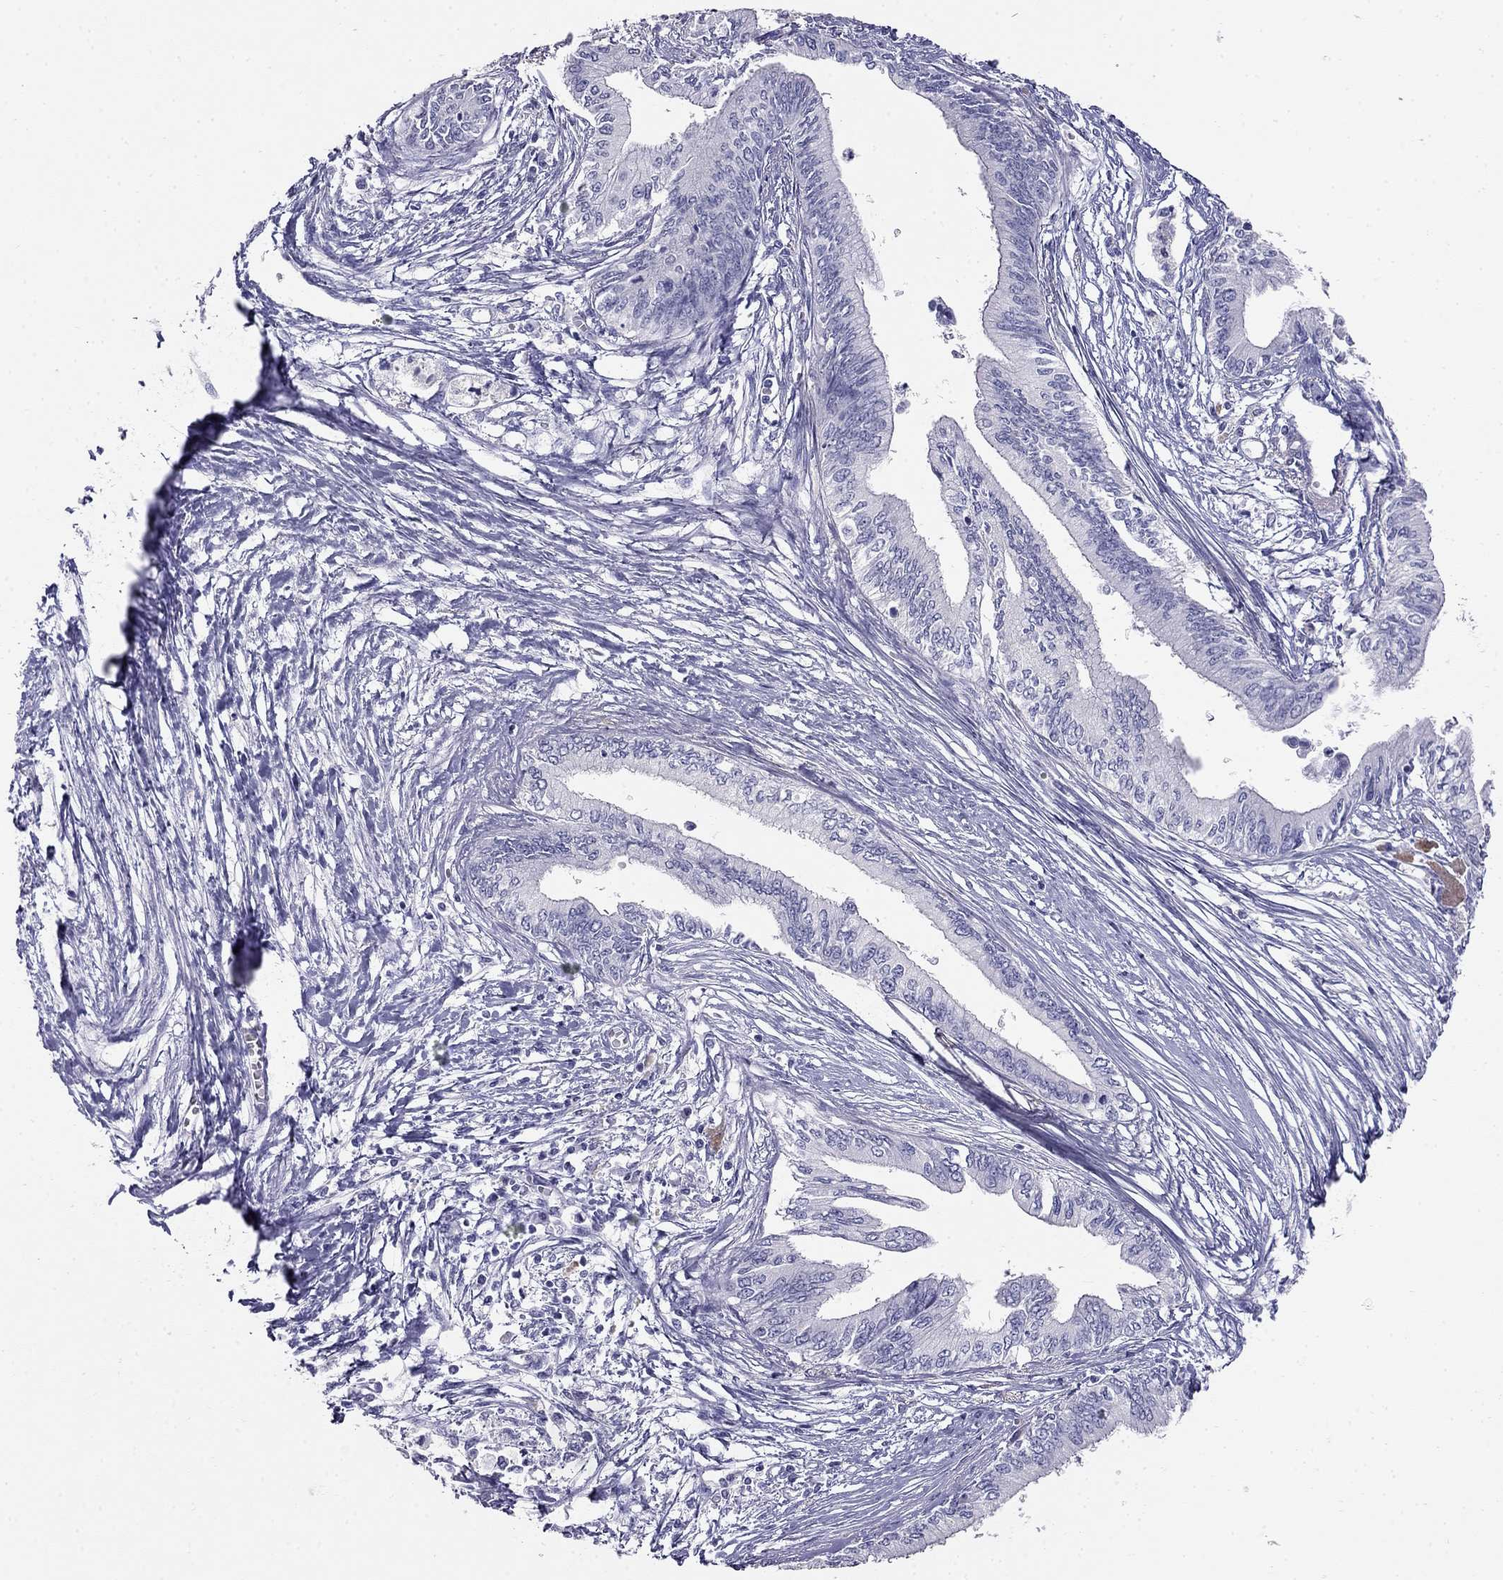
{"staining": {"intensity": "negative", "quantity": "none", "location": "none"}, "tissue": "pancreatic cancer", "cell_type": "Tumor cells", "image_type": "cancer", "snomed": [{"axis": "morphology", "description": "Adenocarcinoma, NOS"}, {"axis": "topography", "description": "Pancreas"}], "caption": "DAB (3,3'-diaminobenzidine) immunohistochemical staining of human pancreatic cancer (adenocarcinoma) reveals no significant positivity in tumor cells. The staining is performed using DAB brown chromogen with nuclei counter-stained in using hematoxylin.", "gene": "LY6H", "patient": {"sex": "female", "age": 61}}